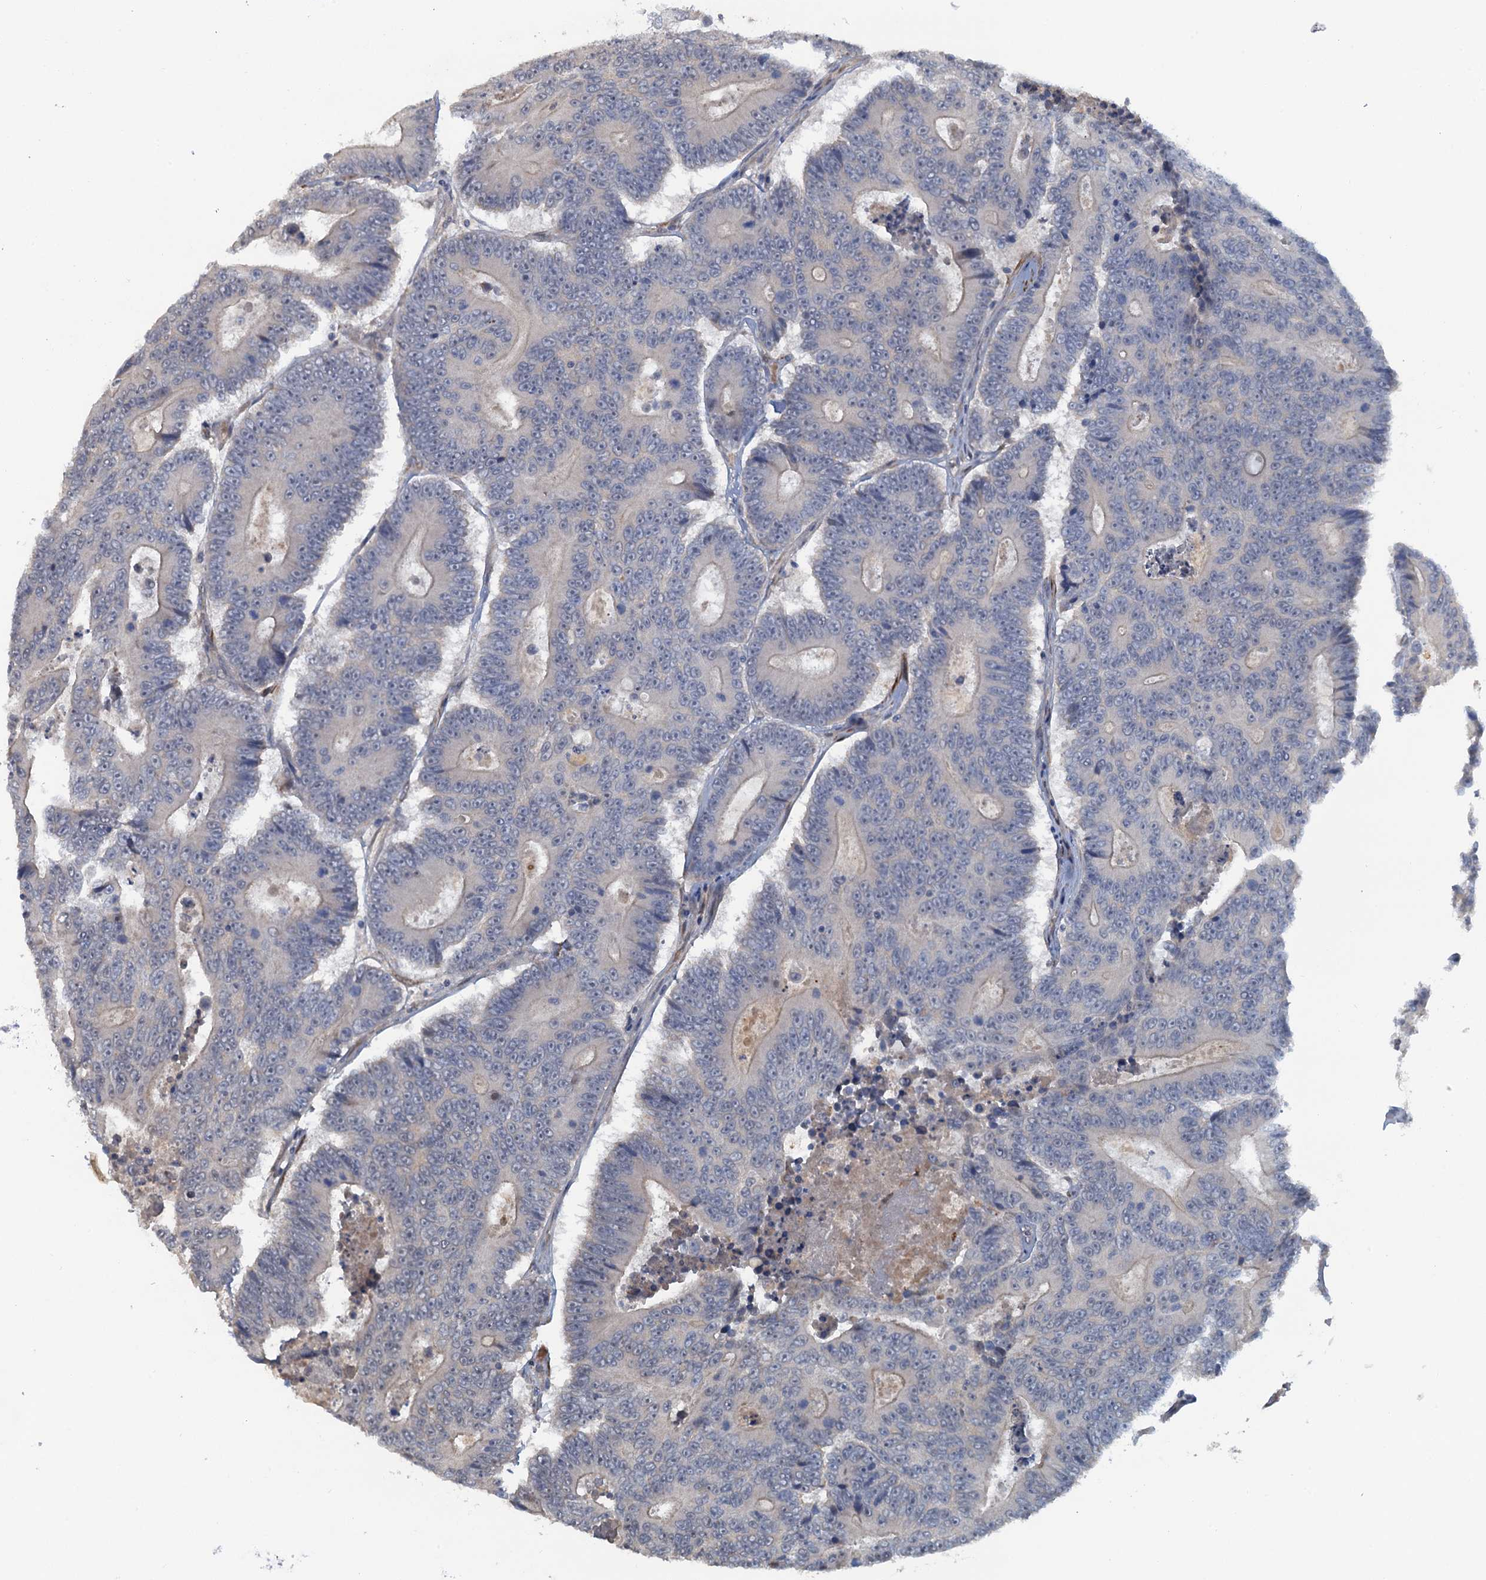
{"staining": {"intensity": "negative", "quantity": "none", "location": "none"}, "tissue": "colorectal cancer", "cell_type": "Tumor cells", "image_type": "cancer", "snomed": [{"axis": "morphology", "description": "Adenocarcinoma, NOS"}, {"axis": "topography", "description": "Colon"}], "caption": "There is no significant positivity in tumor cells of colorectal cancer. (Brightfield microscopy of DAB immunohistochemistry (IHC) at high magnification).", "gene": "MYO16", "patient": {"sex": "male", "age": 83}}